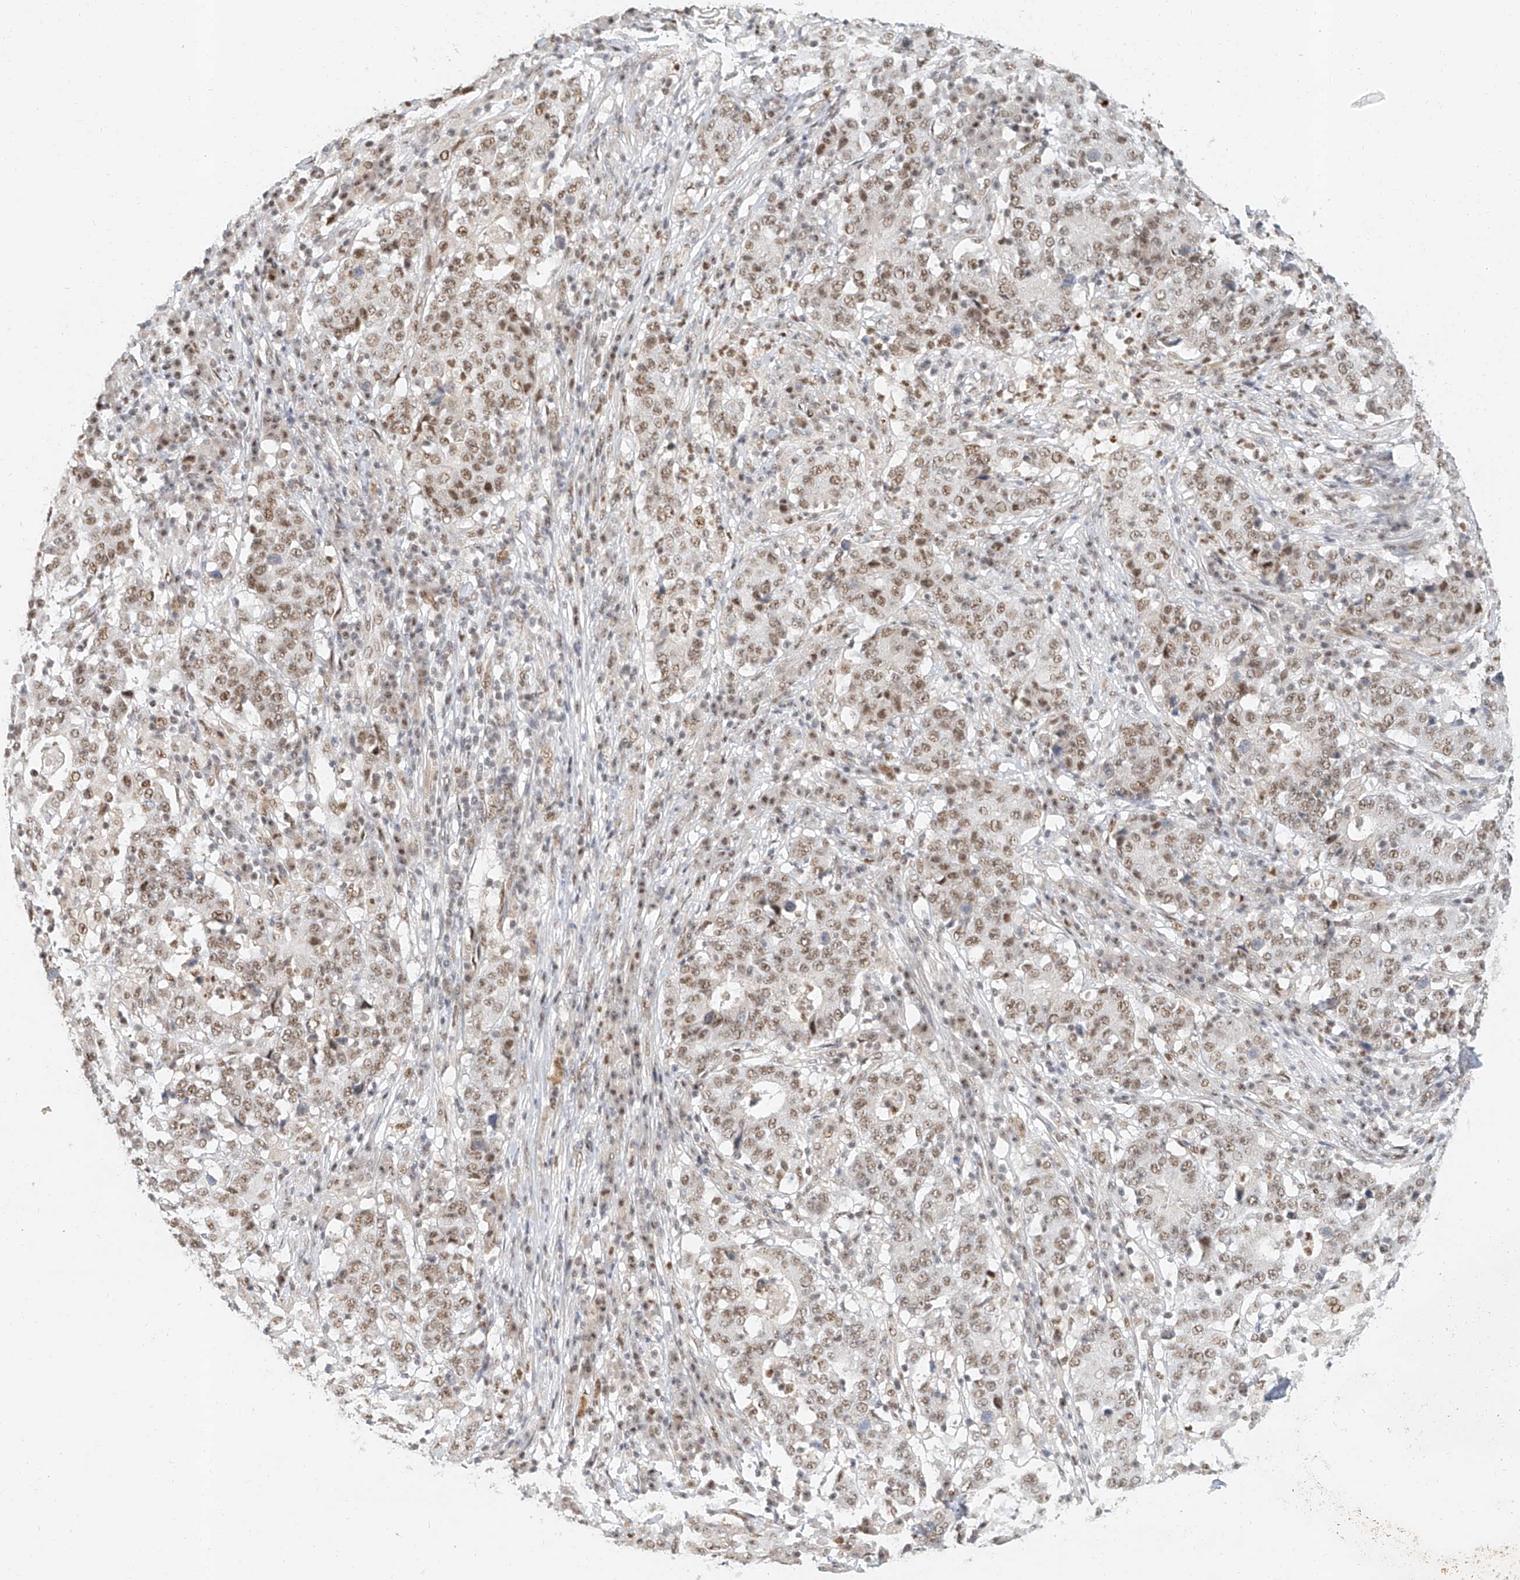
{"staining": {"intensity": "moderate", "quantity": ">75%", "location": "nuclear"}, "tissue": "stomach cancer", "cell_type": "Tumor cells", "image_type": "cancer", "snomed": [{"axis": "morphology", "description": "Adenocarcinoma, NOS"}, {"axis": "topography", "description": "Stomach"}], "caption": "This image exhibits IHC staining of stomach adenocarcinoma, with medium moderate nuclear expression in approximately >75% of tumor cells.", "gene": "CXorf58", "patient": {"sex": "male", "age": 59}}